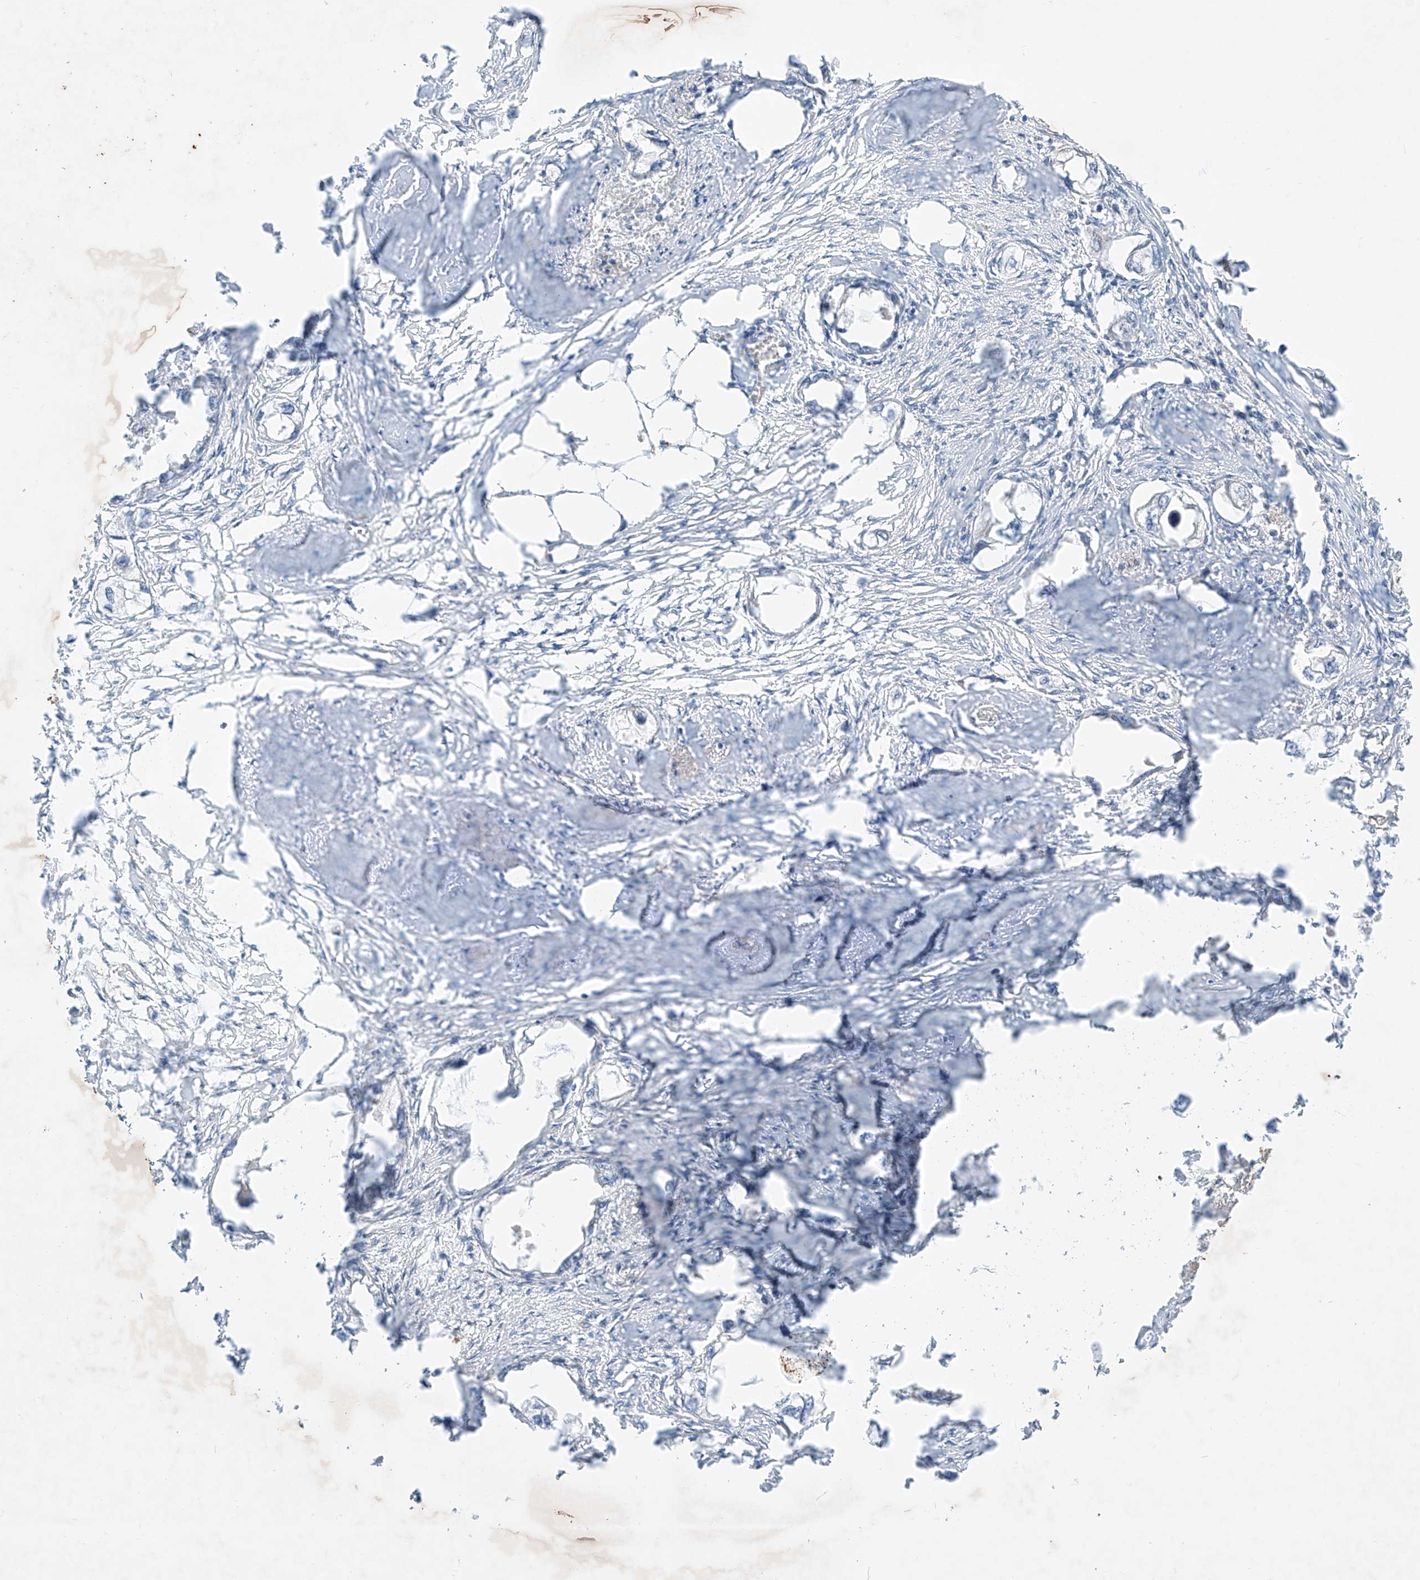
{"staining": {"intensity": "negative", "quantity": "none", "location": "none"}, "tissue": "endometrial cancer", "cell_type": "Tumor cells", "image_type": "cancer", "snomed": [{"axis": "morphology", "description": "Adenocarcinoma, NOS"}, {"axis": "morphology", "description": "Adenocarcinoma, metastatic, NOS"}, {"axis": "topography", "description": "Adipose tissue"}, {"axis": "topography", "description": "Endometrium"}], "caption": "A micrograph of metastatic adenocarcinoma (endometrial) stained for a protein exhibits no brown staining in tumor cells.", "gene": "ABLIM2", "patient": {"sex": "female", "age": 67}}